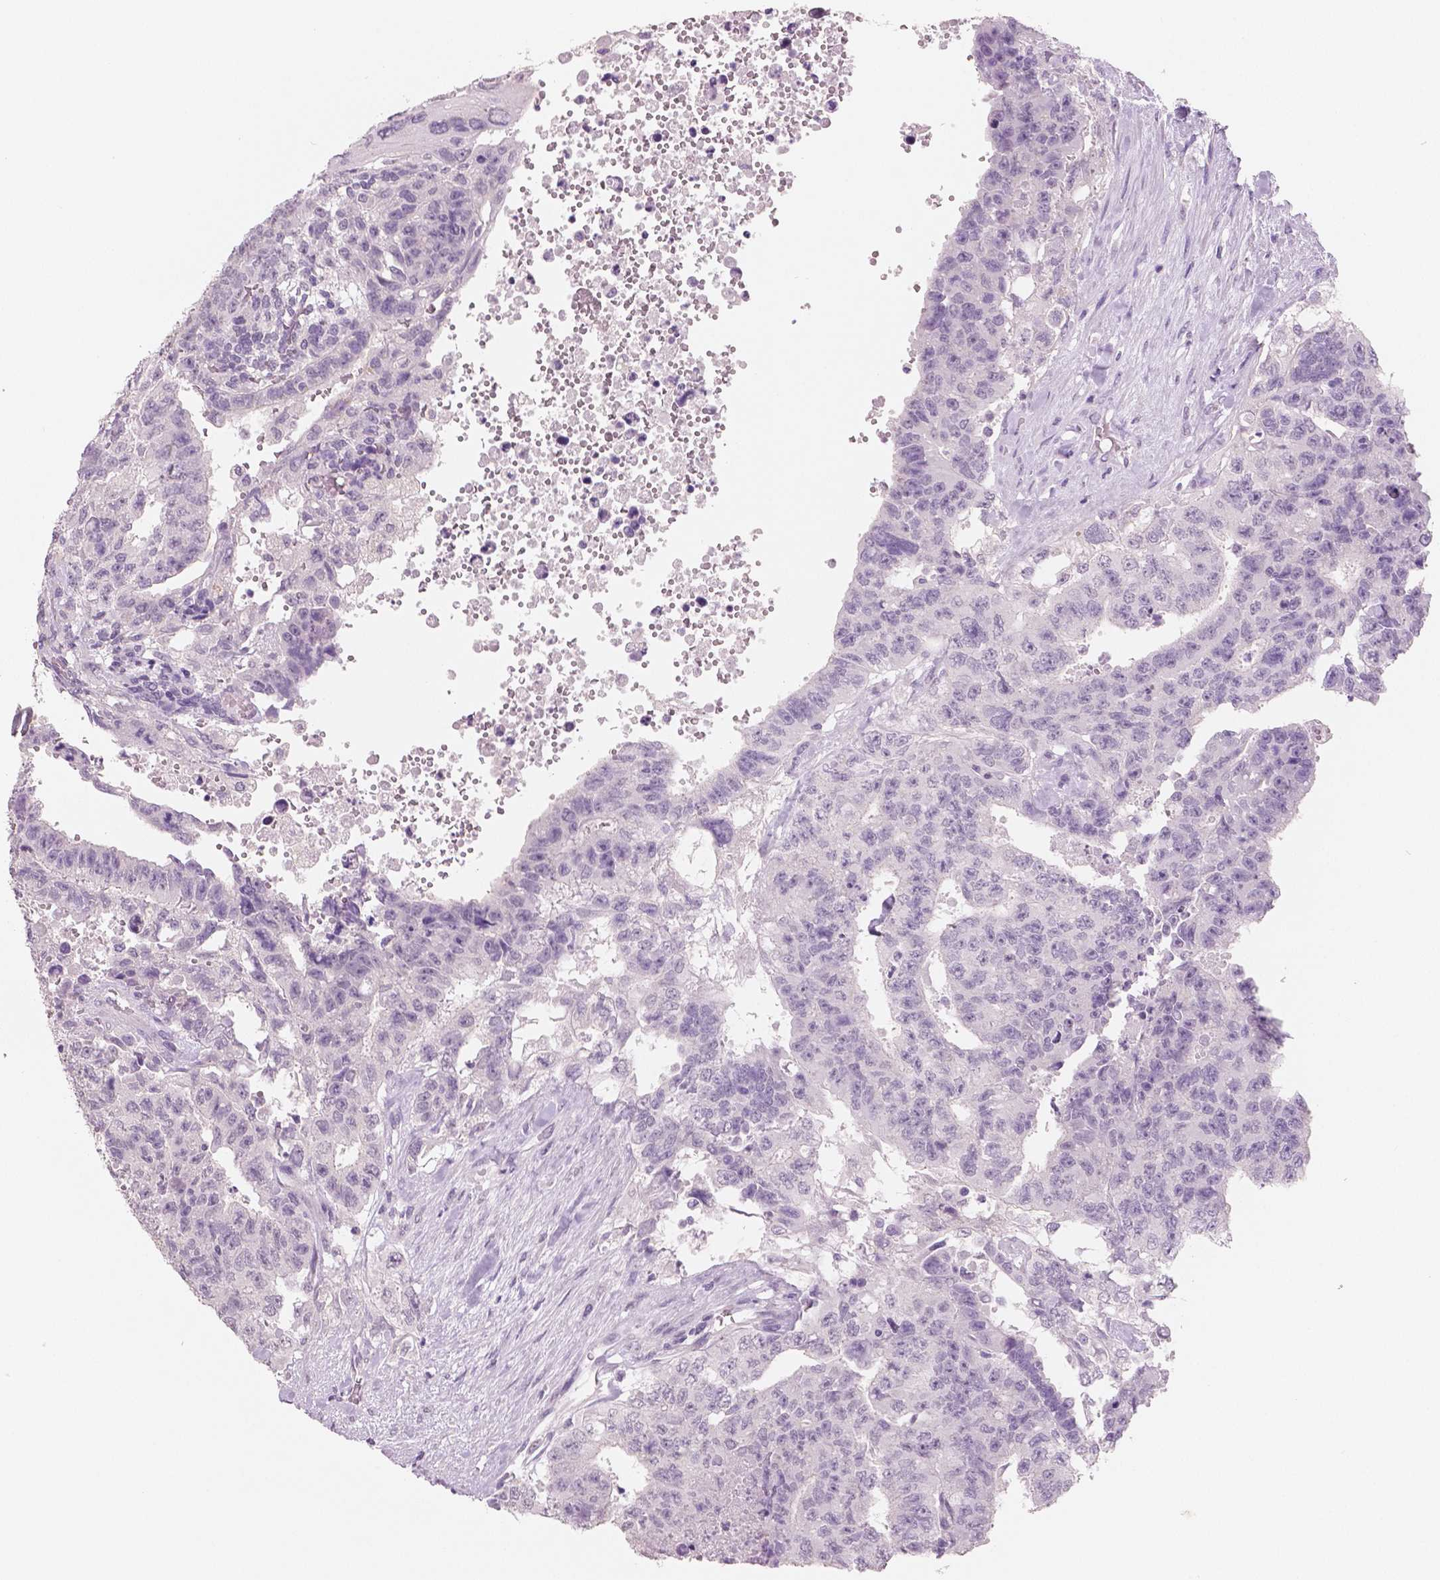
{"staining": {"intensity": "negative", "quantity": "none", "location": "none"}, "tissue": "testis cancer", "cell_type": "Tumor cells", "image_type": "cancer", "snomed": [{"axis": "morphology", "description": "Carcinoma, Embryonal, NOS"}, {"axis": "topography", "description": "Testis"}], "caption": "Testis cancer was stained to show a protein in brown. There is no significant staining in tumor cells.", "gene": "NECAB2", "patient": {"sex": "male", "age": 24}}